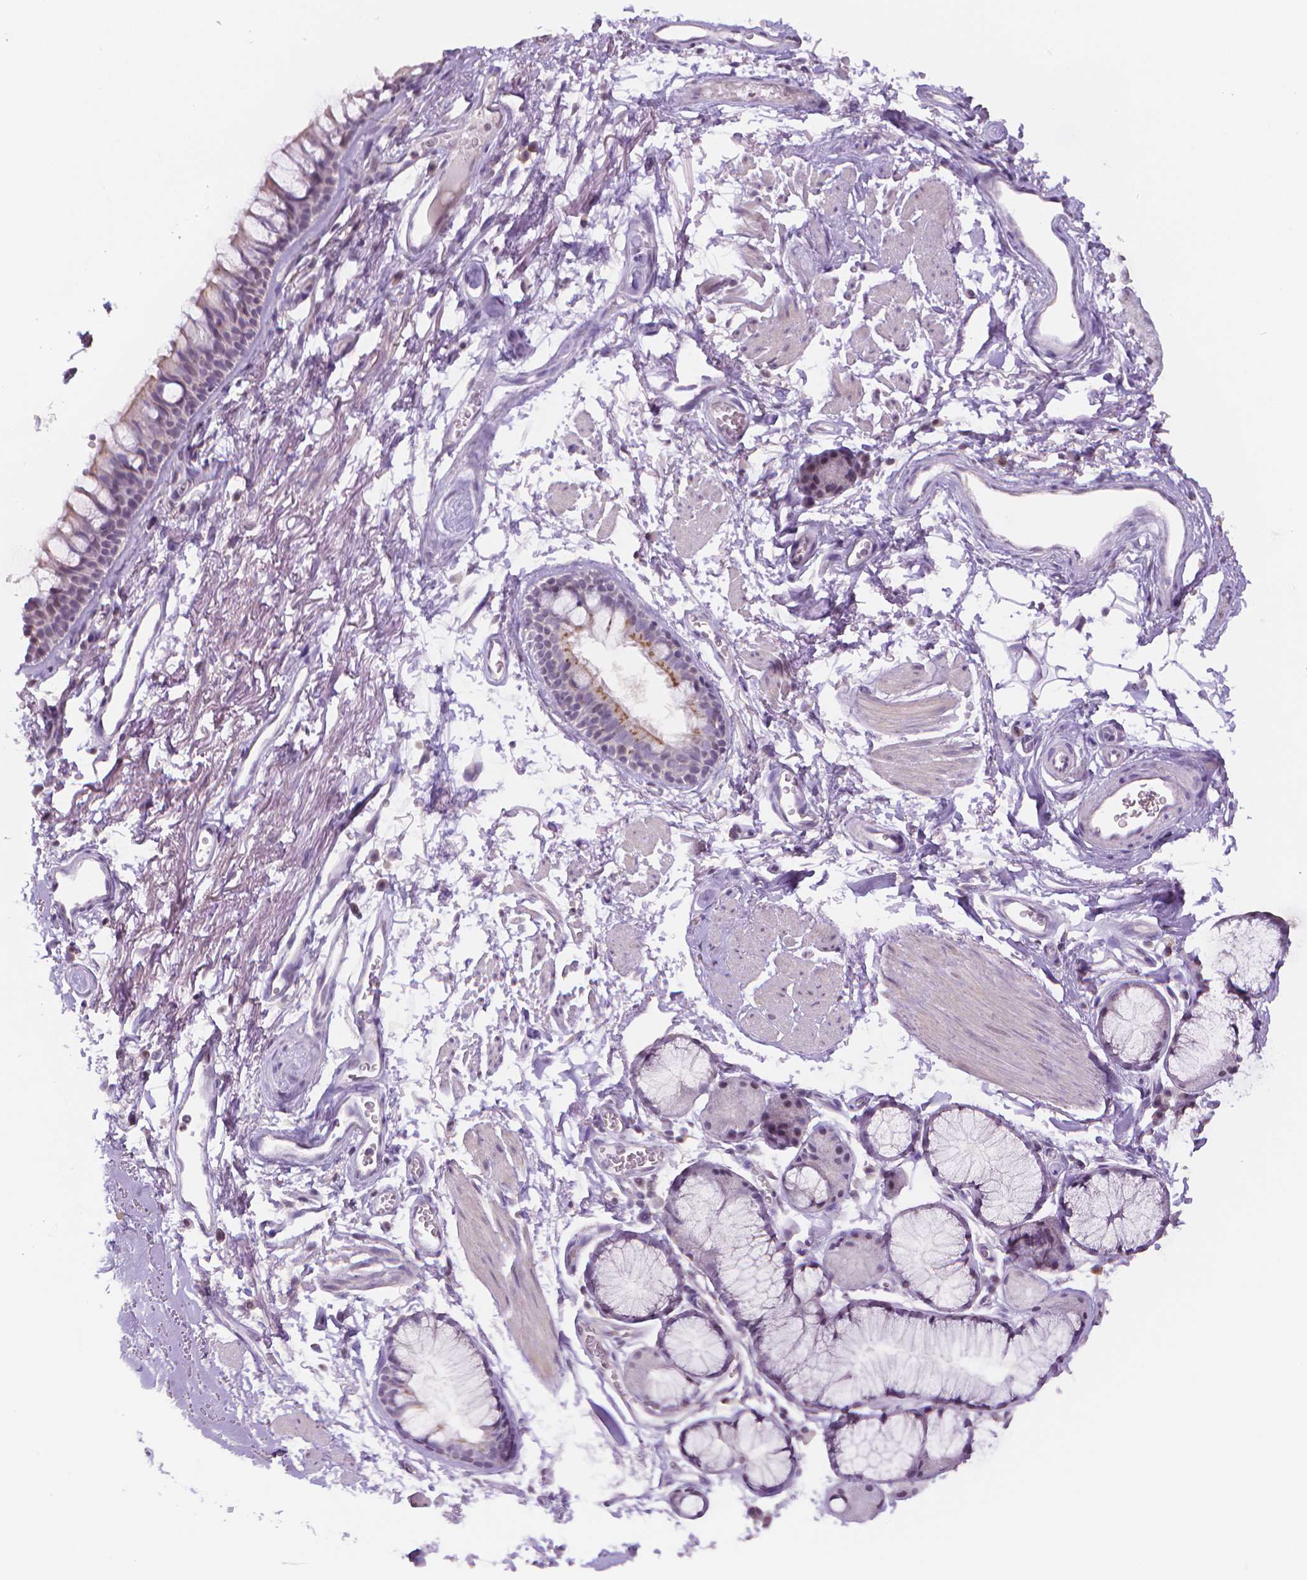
{"staining": {"intensity": "negative", "quantity": "none", "location": "none"}, "tissue": "adipose tissue", "cell_type": "Adipocytes", "image_type": "normal", "snomed": [{"axis": "morphology", "description": "Normal tissue, NOS"}, {"axis": "topography", "description": "Cartilage tissue"}, {"axis": "topography", "description": "Bronchus"}], "caption": "A high-resolution image shows immunohistochemistry staining of normal adipose tissue, which reveals no significant positivity in adipocytes.", "gene": "NCAN", "patient": {"sex": "female", "age": 79}}